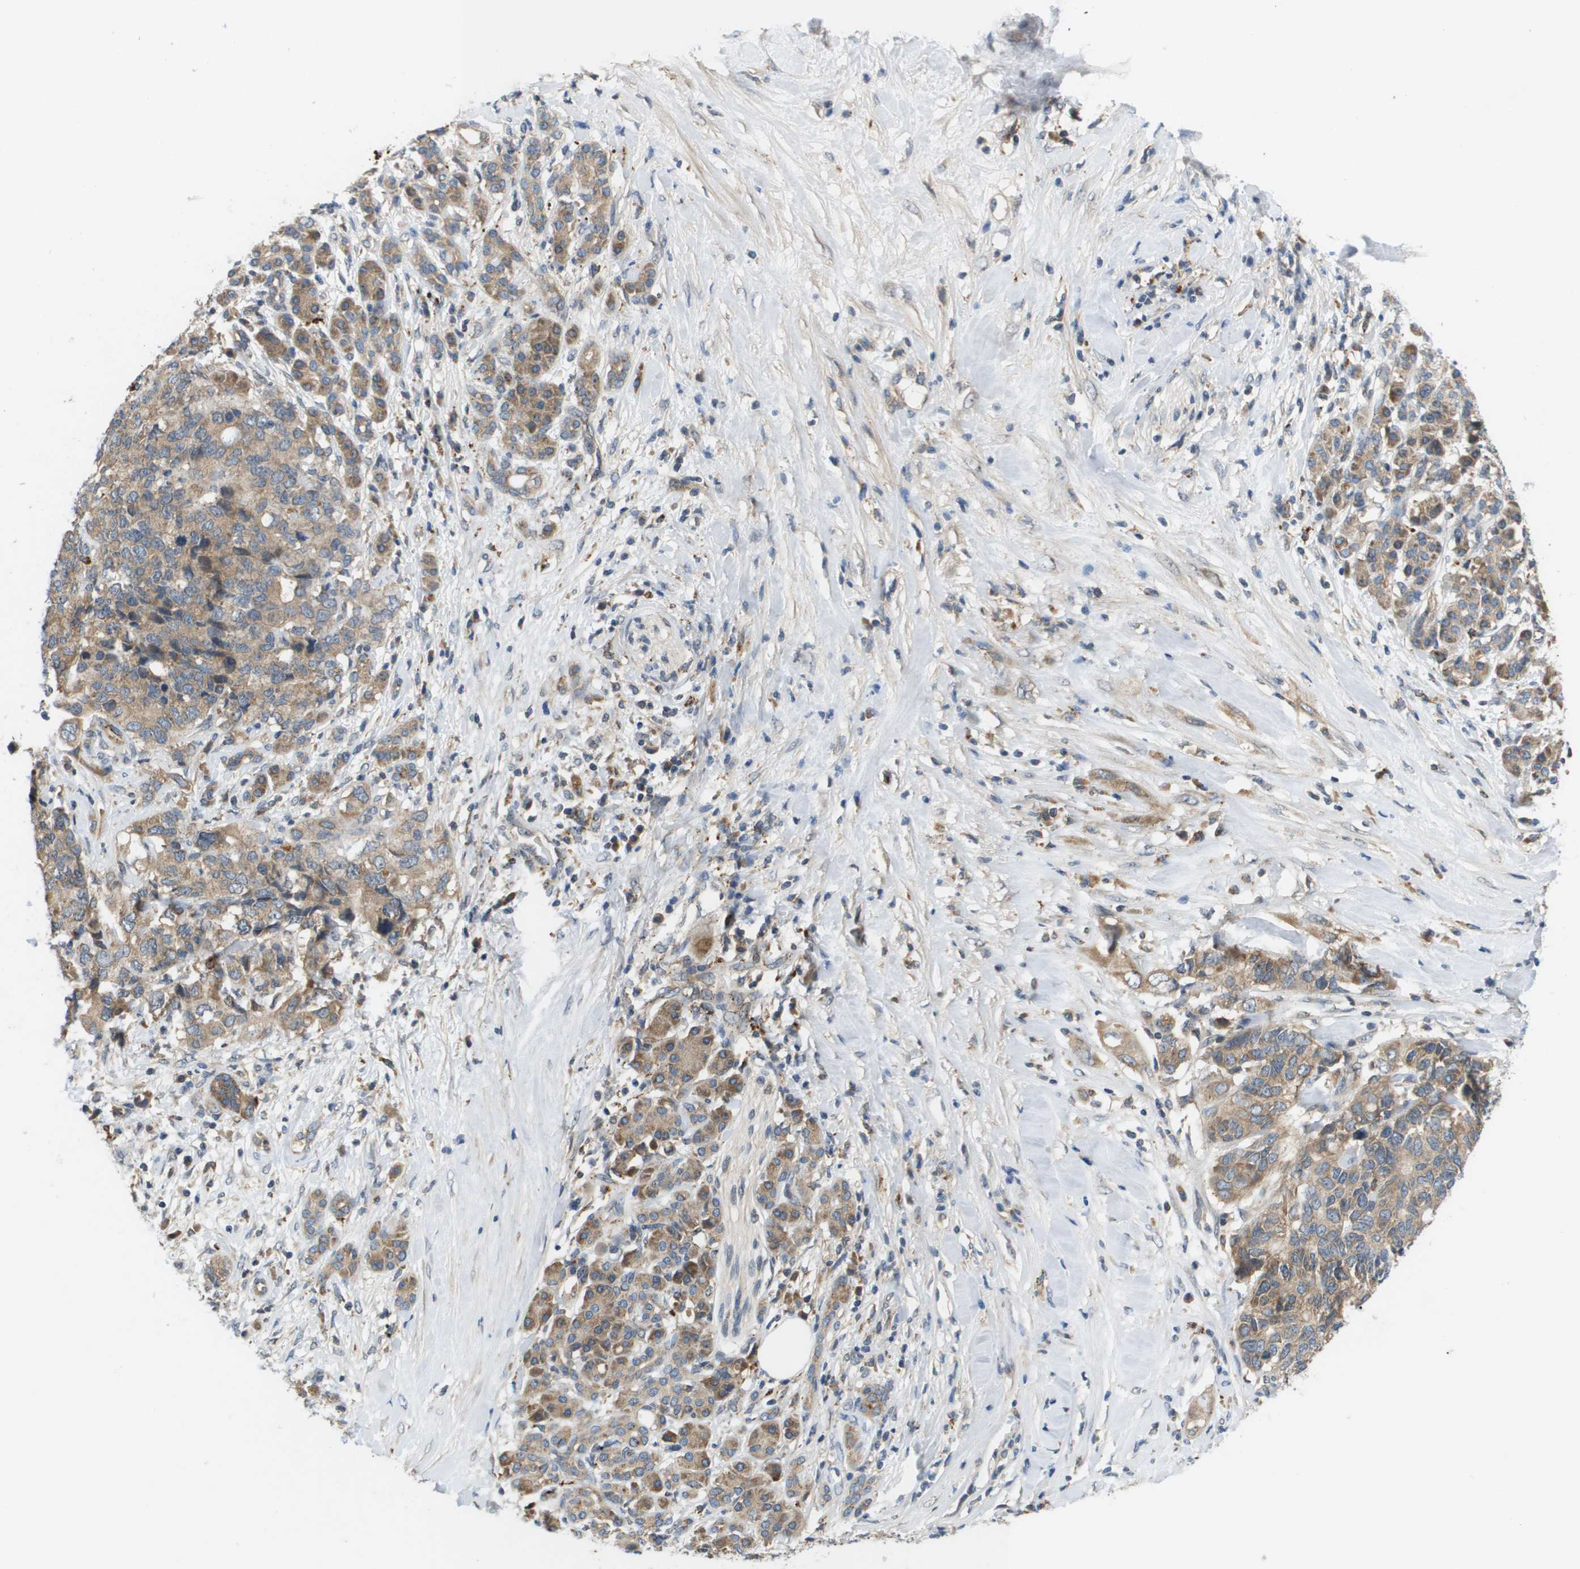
{"staining": {"intensity": "moderate", "quantity": ">75%", "location": "cytoplasmic/membranous"}, "tissue": "pancreatic cancer", "cell_type": "Tumor cells", "image_type": "cancer", "snomed": [{"axis": "morphology", "description": "Adenocarcinoma, NOS"}, {"axis": "topography", "description": "Pancreas"}], "caption": "Brown immunohistochemical staining in pancreatic adenocarcinoma displays moderate cytoplasmic/membranous staining in about >75% of tumor cells.", "gene": "SLC25A20", "patient": {"sex": "female", "age": 56}}